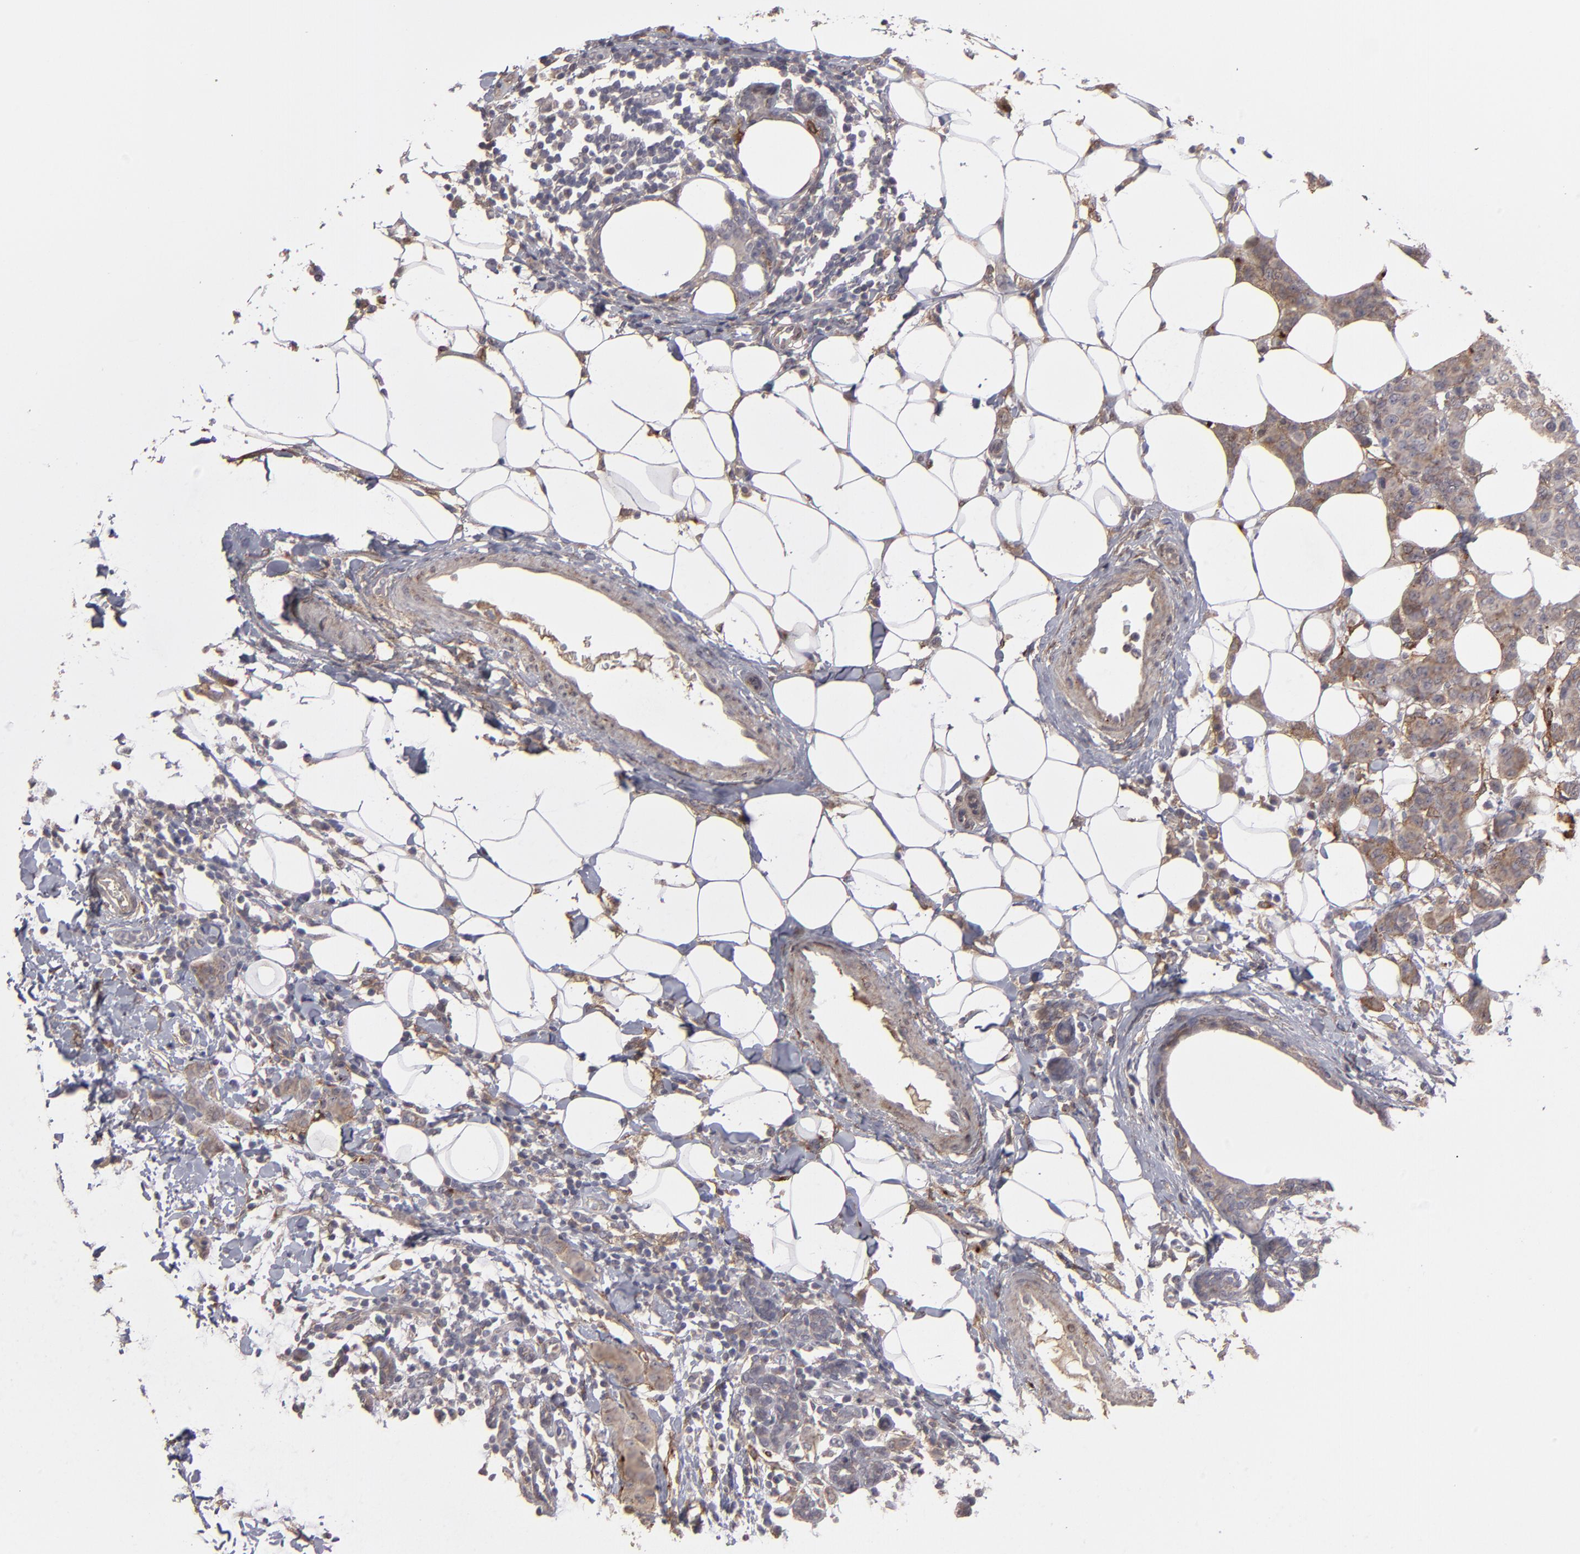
{"staining": {"intensity": "moderate", "quantity": "25%-75%", "location": "cytoplasmic/membranous"}, "tissue": "breast cancer", "cell_type": "Tumor cells", "image_type": "cancer", "snomed": [{"axis": "morphology", "description": "Duct carcinoma"}, {"axis": "topography", "description": "Breast"}], "caption": "About 25%-75% of tumor cells in human breast cancer reveal moderate cytoplasmic/membranous protein positivity as visualized by brown immunohistochemical staining.", "gene": "ITGB5", "patient": {"sex": "female", "age": 40}}